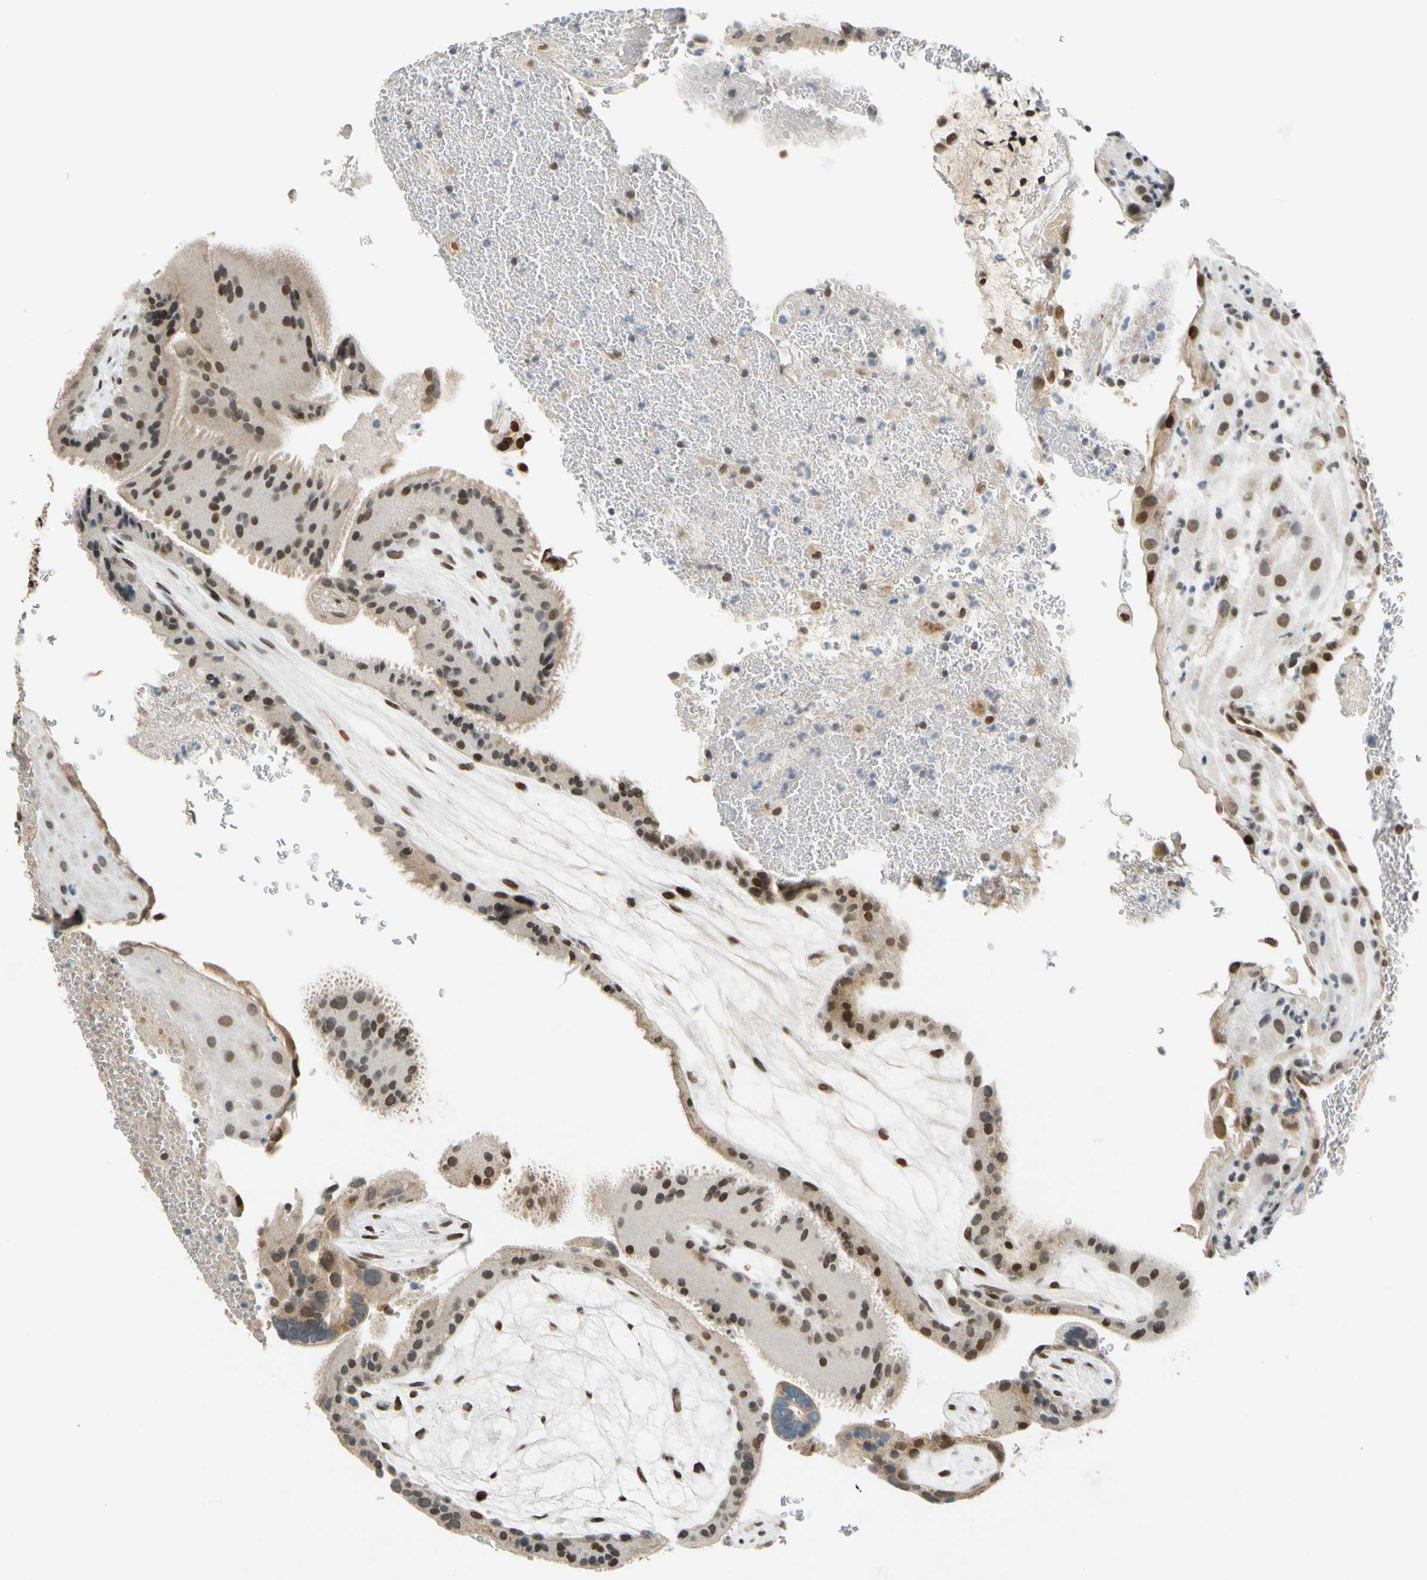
{"staining": {"intensity": "moderate", "quantity": ">75%", "location": "nuclear"}, "tissue": "placenta", "cell_type": "Decidual cells", "image_type": "normal", "snomed": [{"axis": "morphology", "description": "Normal tissue, NOS"}, {"axis": "topography", "description": "Placenta"}], "caption": "Placenta stained with immunohistochemistry (IHC) reveals moderate nuclear positivity in about >75% of decidual cells.", "gene": "POGZ", "patient": {"sex": "female", "age": 19}}